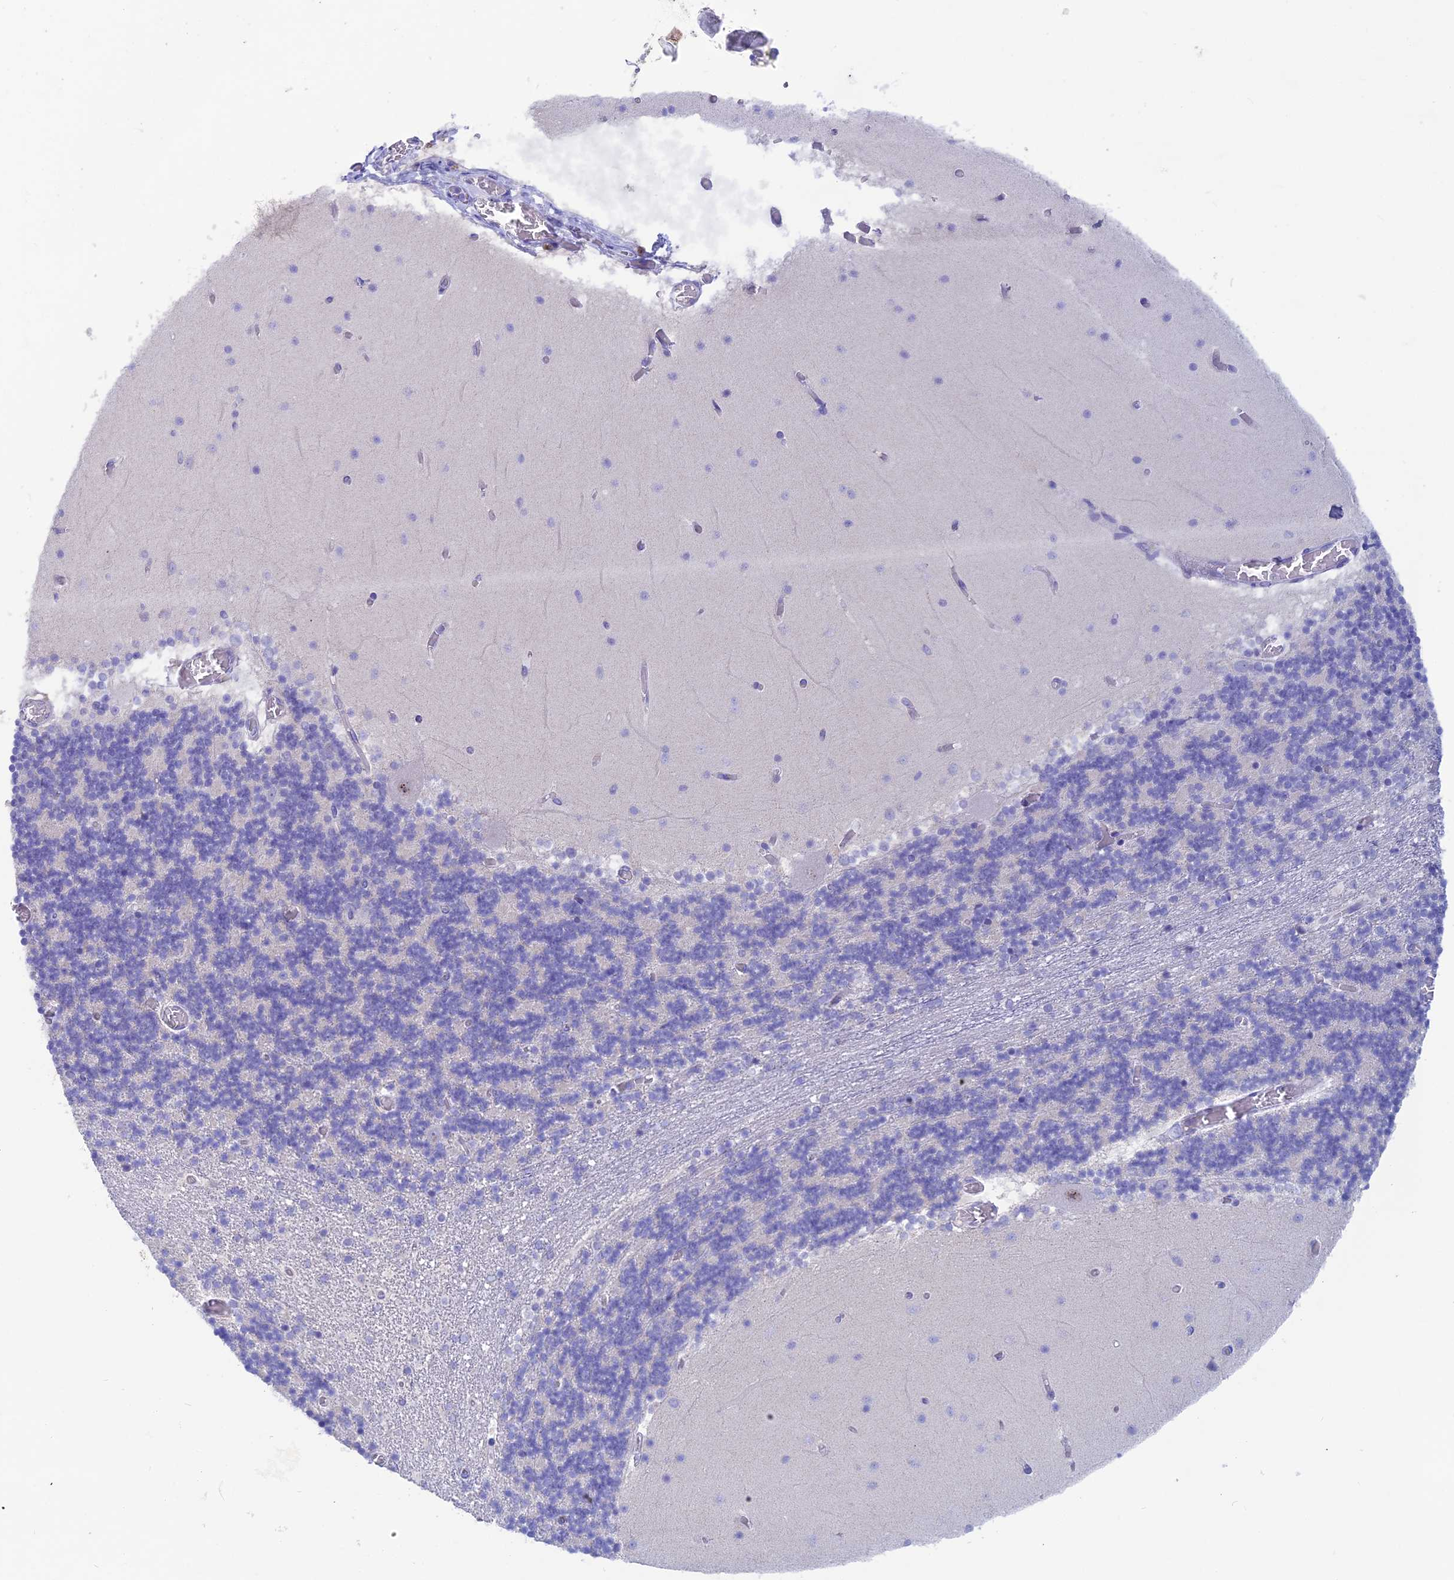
{"staining": {"intensity": "negative", "quantity": "none", "location": "none"}, "tissue": "cerebellum", "cell_type": "Cells in granular layer", "image_type": "normal", "snomed": [{"axis": "morphology", "description": "Normal tissue, NOS"}, {"axis": "topography", "description": "Cerebellum"}], "caption": "This is a histopathology image of IHC staining of unremarkable cerebellum, which shows no positivity in cells in granular layer.", "gene": "SNTN", "patient": {"sex": "female", "age": 28}}